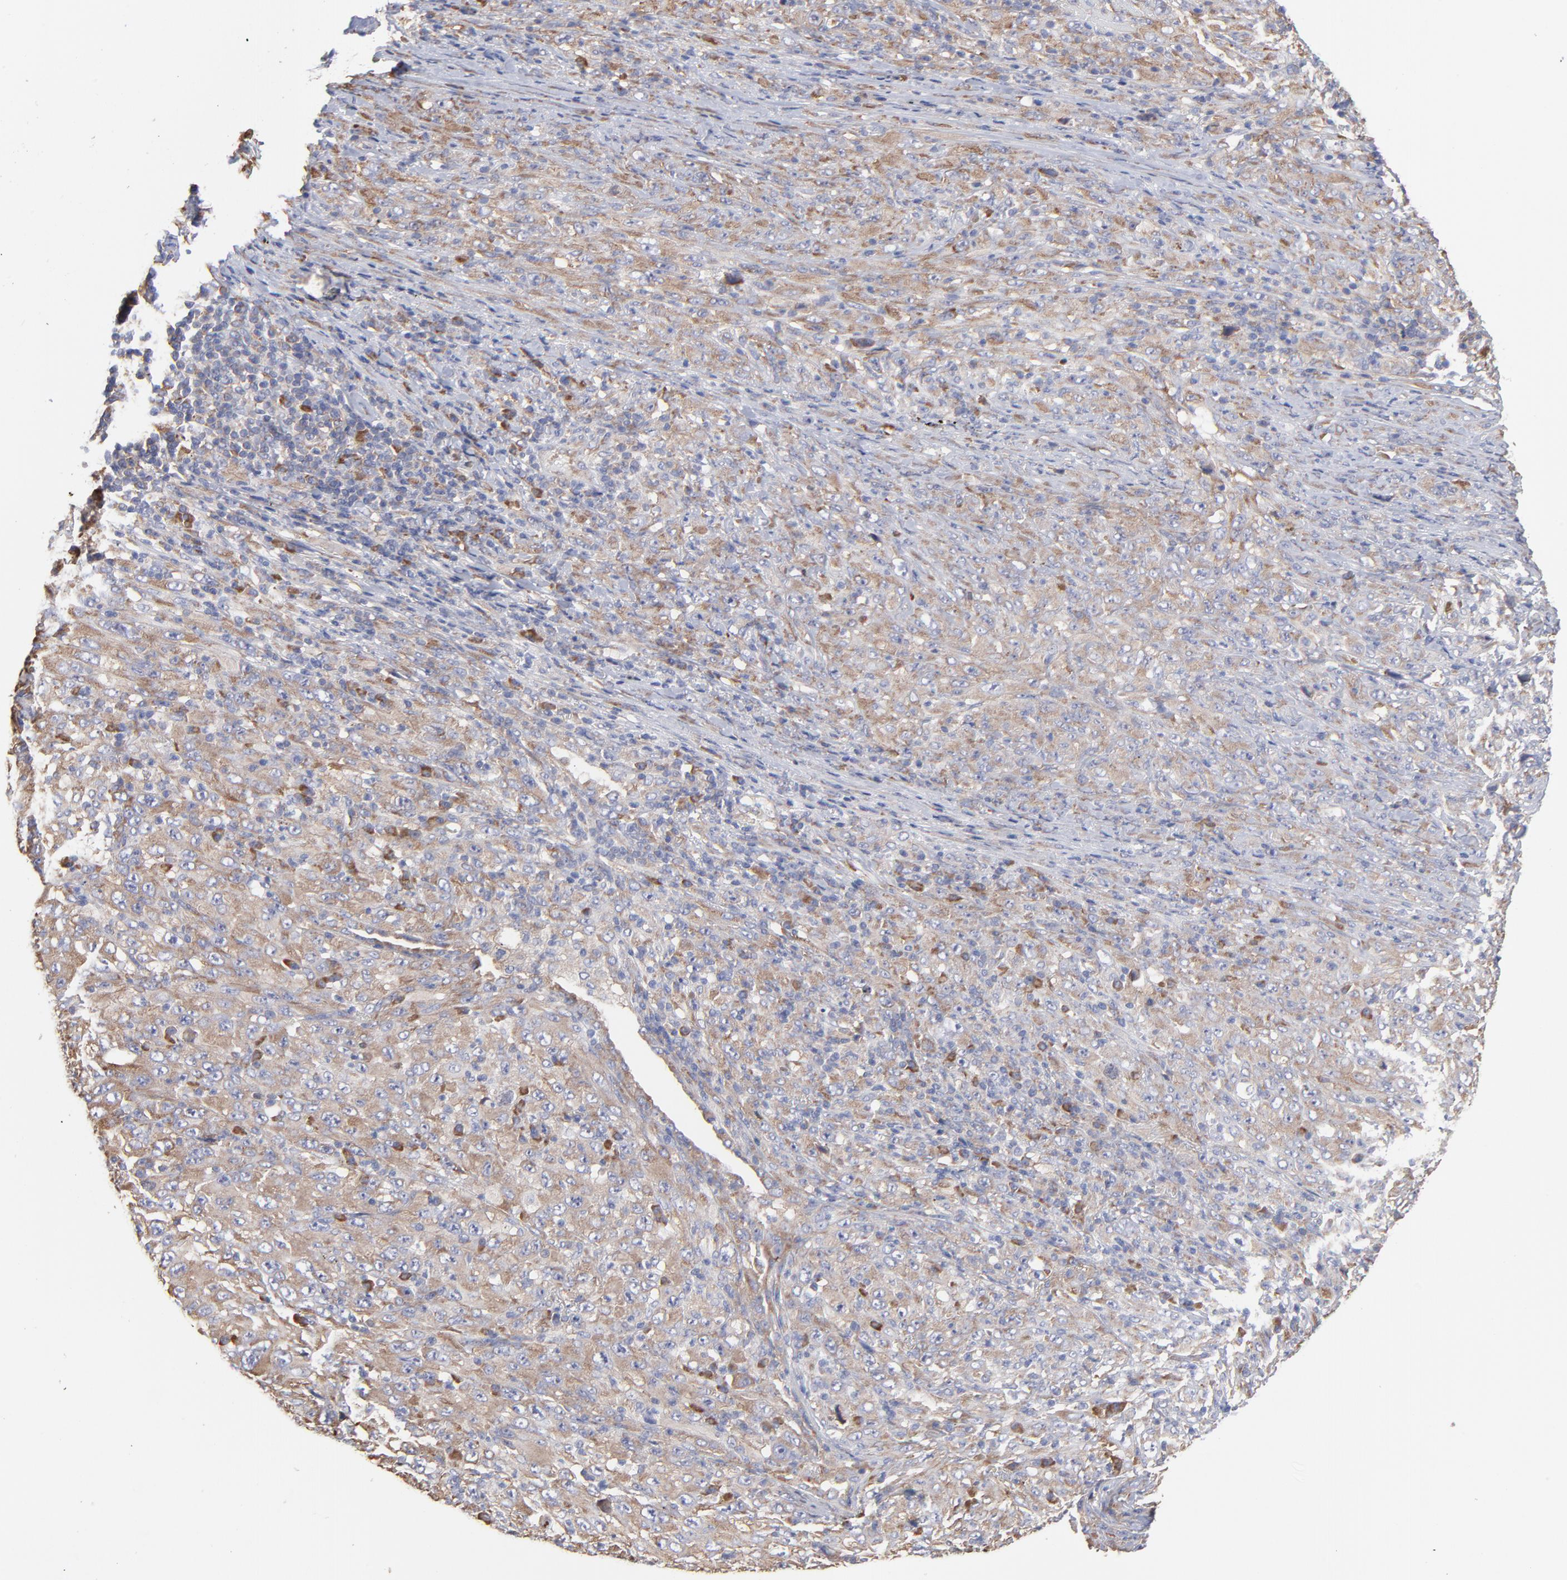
{"staining": {"intensity": "weak", "quantity": ">75%", "location": "cytoplasmic/membranous"}, "tissue": "melanoma", "cell_type": "Tumor cells", "image_type": "cancer", "snomed": [{"axis": "morphology", "description": "Malignant melanoma, Metastatic site"}, {"axis": "topography", "description": "Skin"}], "caption": "Immunohistochemical staining of melanoma exhibits weak cytoplasmic/membranous protein expression in approximately >75% of tumor cells.", "gene": "RPL3", "patient": {"sex": "female", "age": 56}}